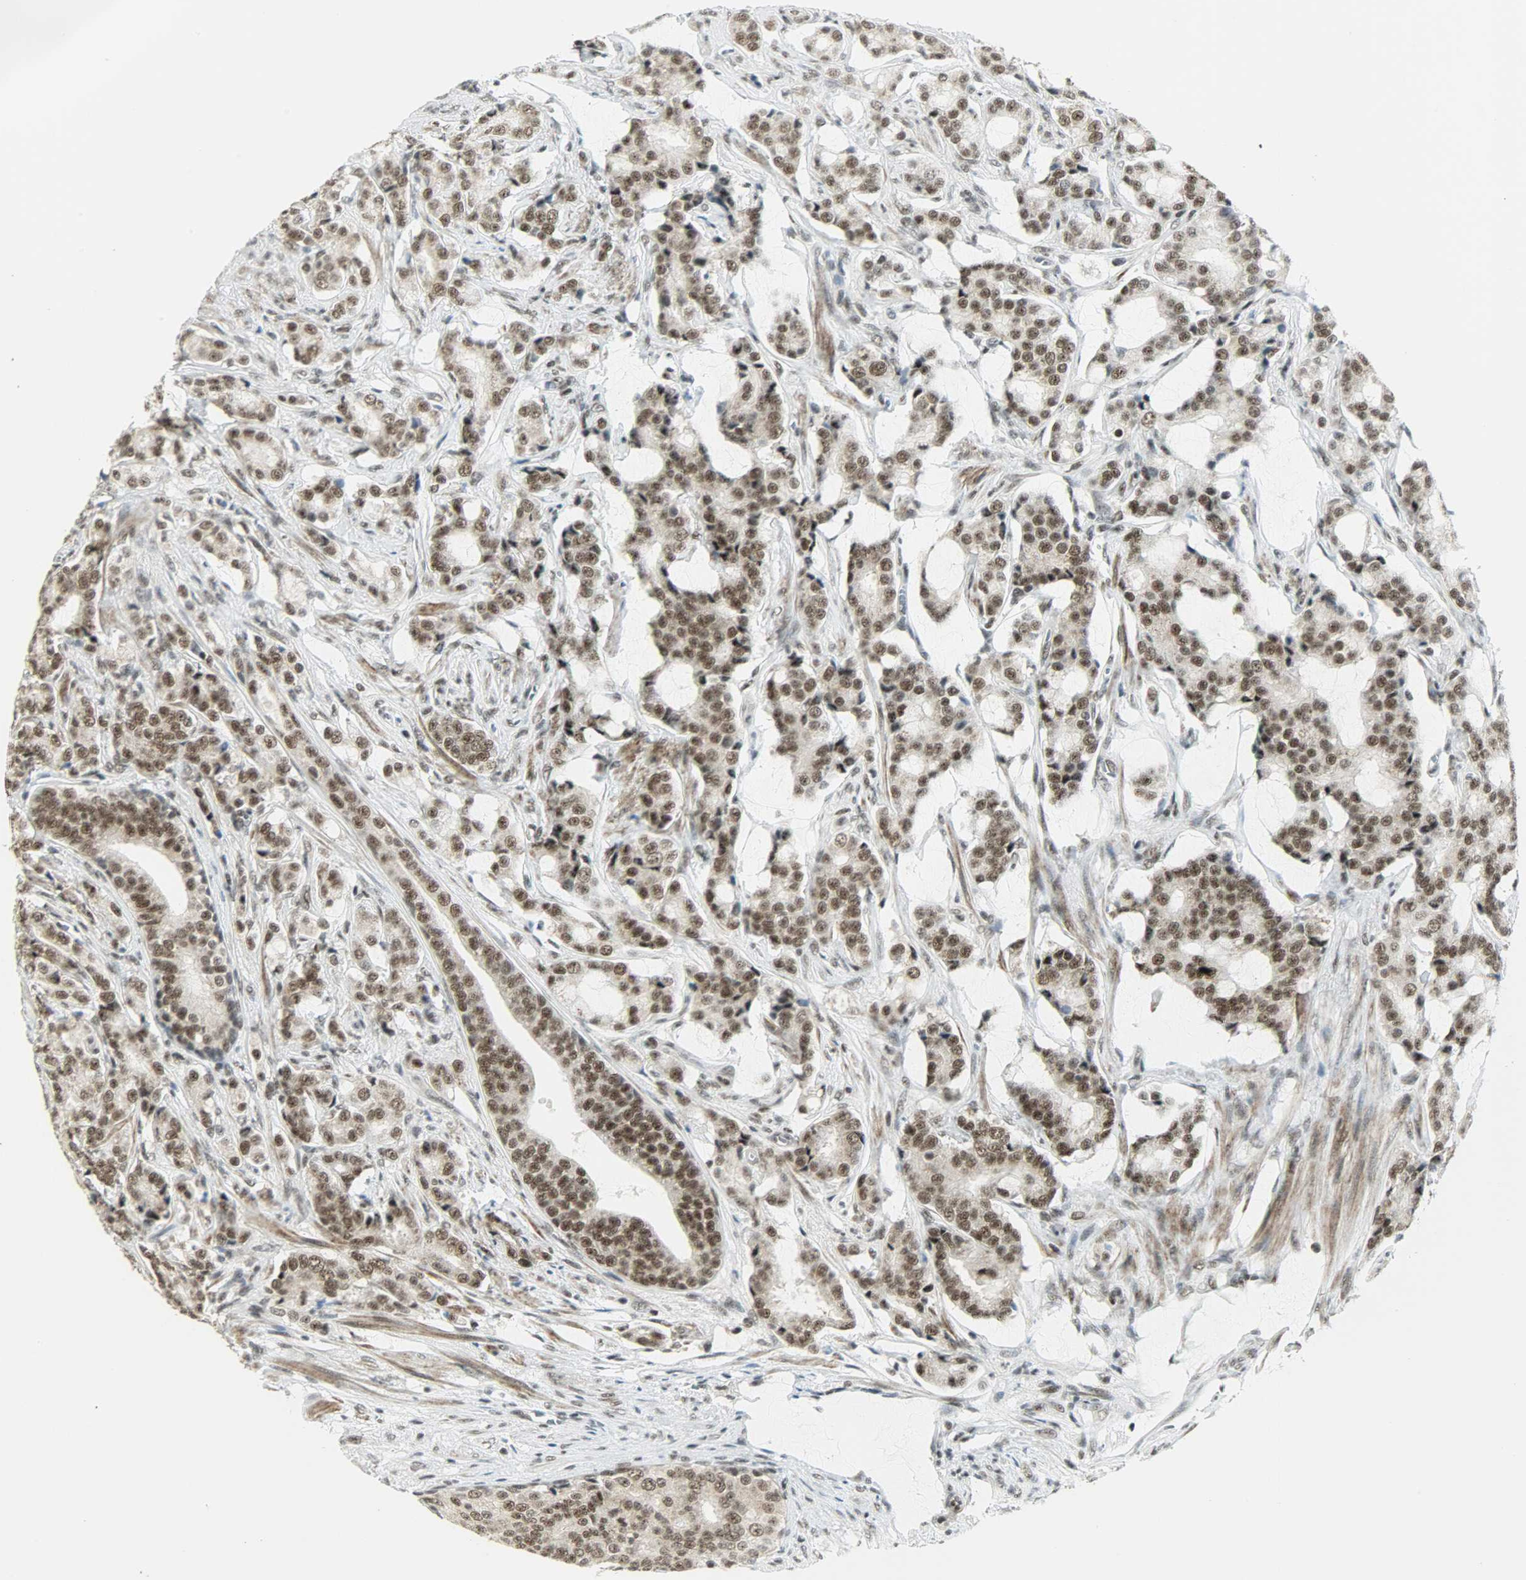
{"staining": {"intensity": "strong", "quantity": ">75%", "location": "nuclear"}, "tissue": "prostate cancer", "cell_type": "Tumor cells", "image_type": "cancer", "snomed": [{"axis": "morphology", "description": "Adenocarcinoma, Low grade"}, {"axis": "topography", "description": "Prostate"}], "caption": "The immunohistochemical stain highlights strong nuclear positivity in tumor cells of adenocarcinoma (low-grade) (prostate) tissue.", "gene": "SUGP1", "patient": {"sex": "male", "age": 58}}